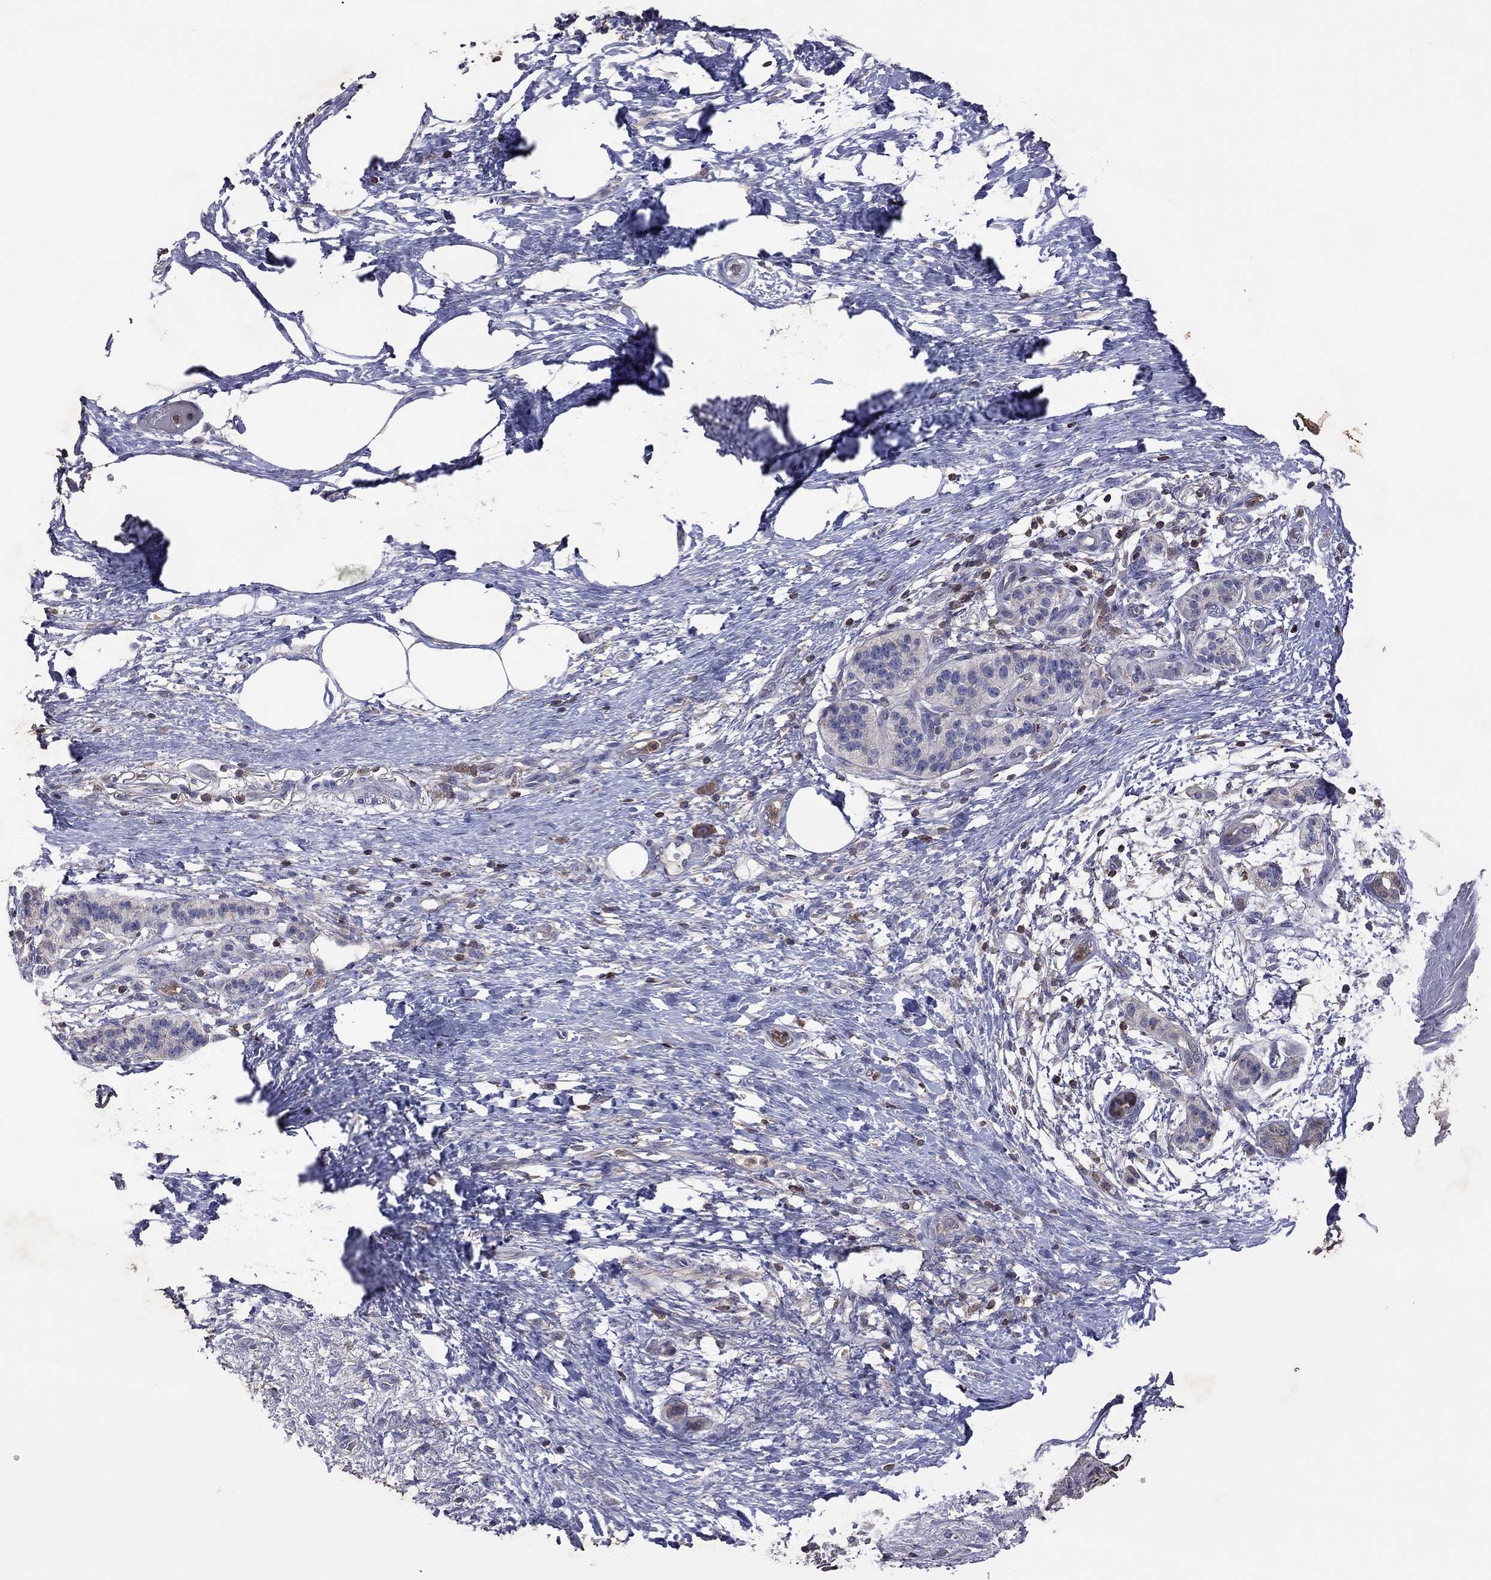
{"staining": {"intensity": "negative", "quantity": "none", "location": "none"}, "tissue": "pancreatic cancer", "cell_type": "Tumor cells", "image_type": "cancer", "snomed": [{"axis": "morphology", "description": "Adenocarcinoma, NOS"}, {"axis": "topography", "description": "Pancreas"}], "caption": "The immunohistochemistry (IHC) micrograph has no significant positivity in tumor cells of pancreatic cancer (adenocarcinoma) tissue.", "gene": "IPCEF1", "patient": {"sex": "female", "age": 72}}